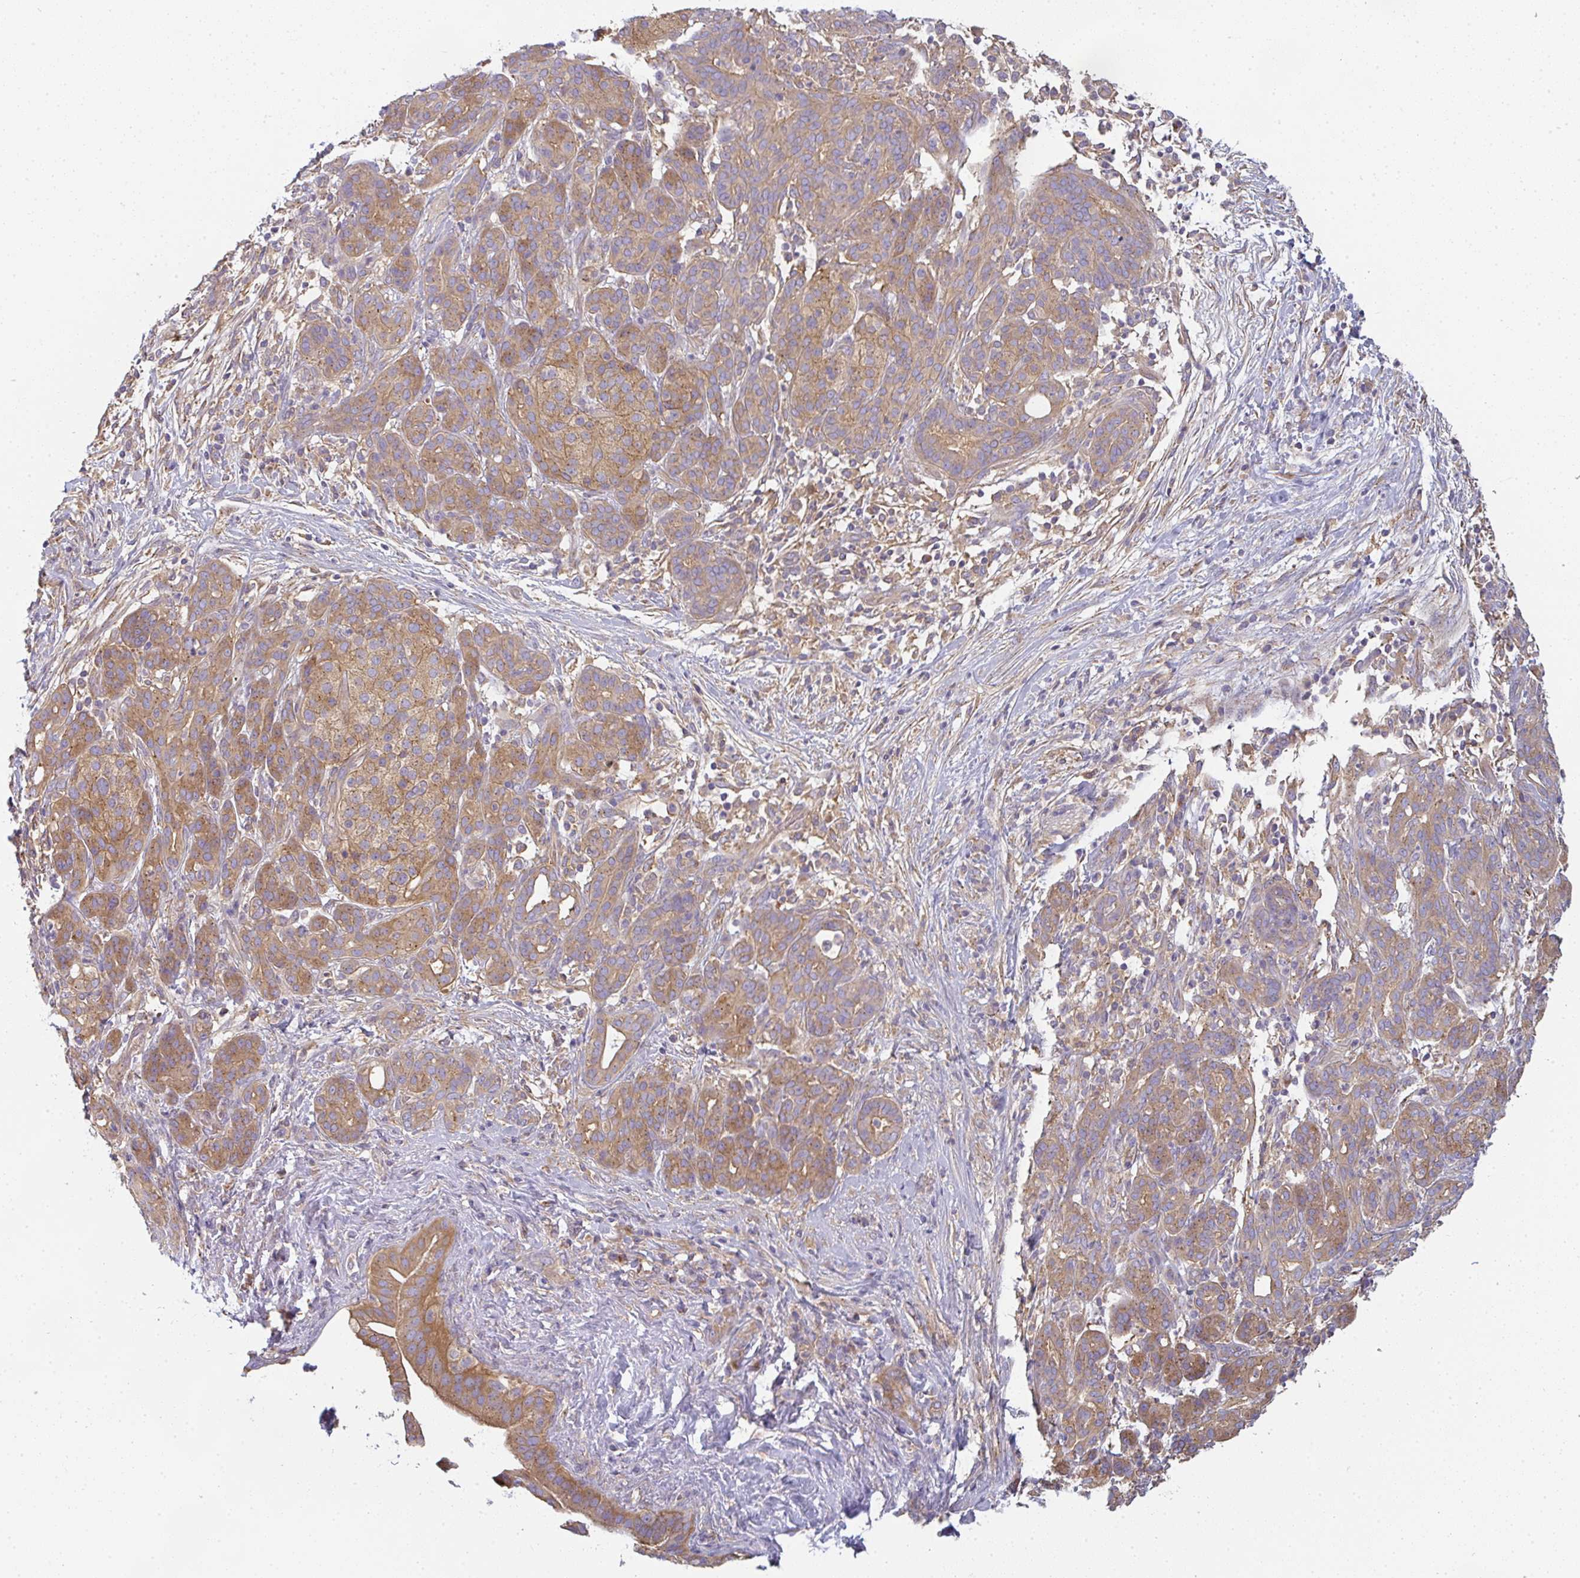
{"staining": {"intensity": "moderate", "quantity": ">75%", "location": "cytoplasmic/membranous"}, "tissue": "pancreatic cancer", "cell_type": "Tumor cells", "image_type": "cancer", "snomed": [{"axis": "morphology", "description": "Adenocarcinoma, NOS"}, {"axis": "topography", "description": "Pancreas"}], "caption": "Immunohistochemistry image of neoplastic tissue: human adenocarcinoma (pancreatic) stained using immunohistochemistry (IHC) displays medium levels of moderate protein expression localized specifically in the cytoplasmic/membranous of tumor cells, appearing as a cytoplasmic/membranous brown color.", "gene": "SNX5", "patient": {"sex": "male", "age": 44}}